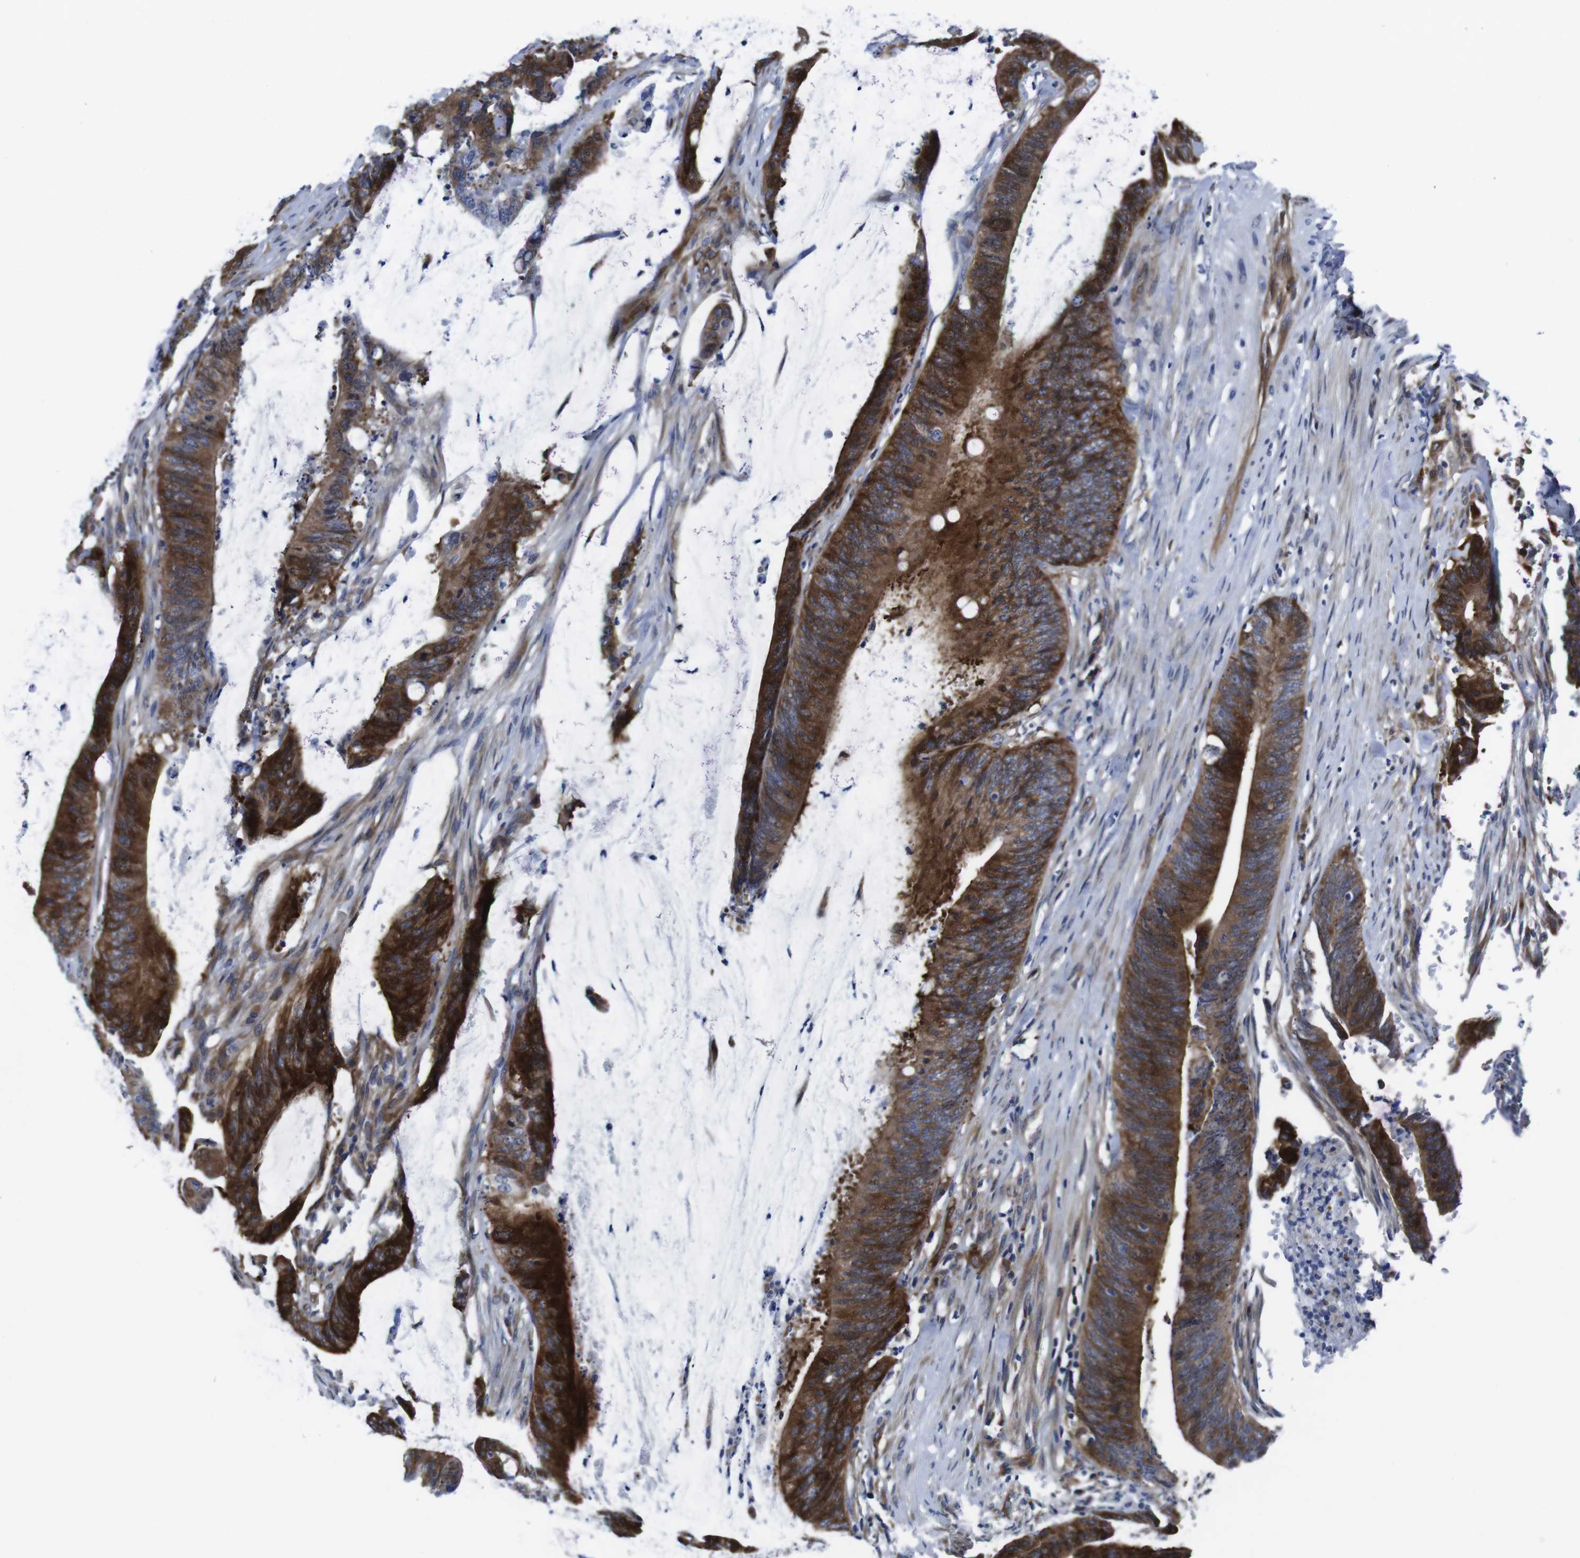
{"staining": {"intensity": "strong", "quantity": ">75%", "location": "cytoplasmic/membranous"}, "tissue": "colorectal cancer", "cell_type": "Tumor cells", "image_type": "cancer", "snomed": [{"axis": "morphology", "description": "Adenocarcinoma, NOS"}, {"axis": "topography", "description": "Rectum"}], "caption": "High-magnification brightfield microscopy of adenocarcinoma (colorectal) stained with DAB (3,3'-diaminobenzidine) (brown) and counterstained with hematoxylin (blue). tumor cells exhibit strong cytoplasmic/membranous expression is seen in about>75% of cells. The protein of interest is stained brown, and the nuclei are stained in blue (DAB (3,3'-diaminobenzidine) IHC with brightfield microscopy, high magnification).", "gene": "EIF4A1", "patient": {"sex": "female", "age": 66}}